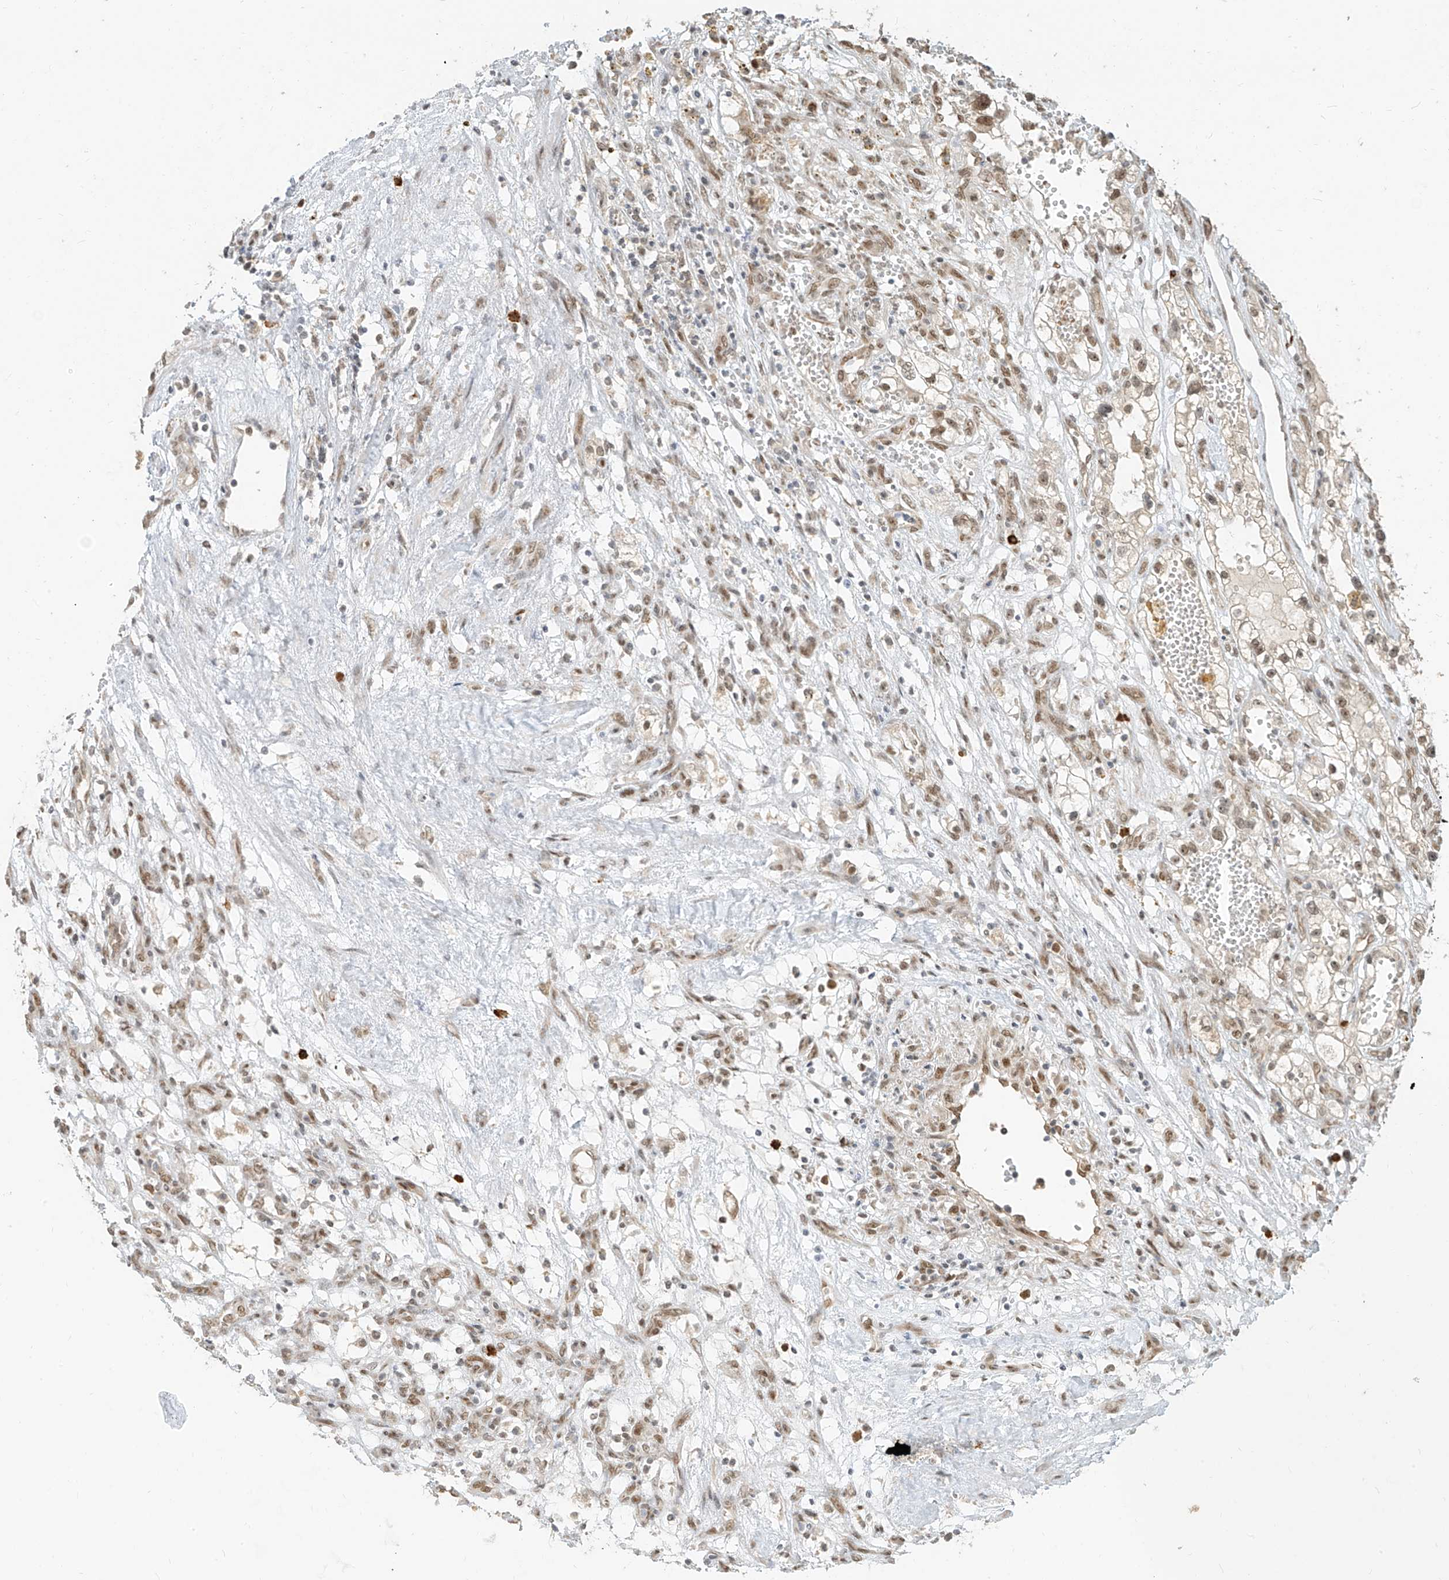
{"staining": {"intensity": "weak", "quantity": ">75%", "location": "nuclear"}, "tissue": "renal cancer", "cell_type": "Tumor cells", "image_type": "cancer", "snomed": [{"axis": "morphology", "description": "Adenocarcinoma, NOS"}, {"axis": "topography", "description": "Kidney"}], "caption": "Tumor cells exhibit low levels of weak nuclear staining in approximately >75% of cells in renal adenocarcinoma.", "gene": "ZMYM2", "patient": {"sex": "female", "age": 57}}